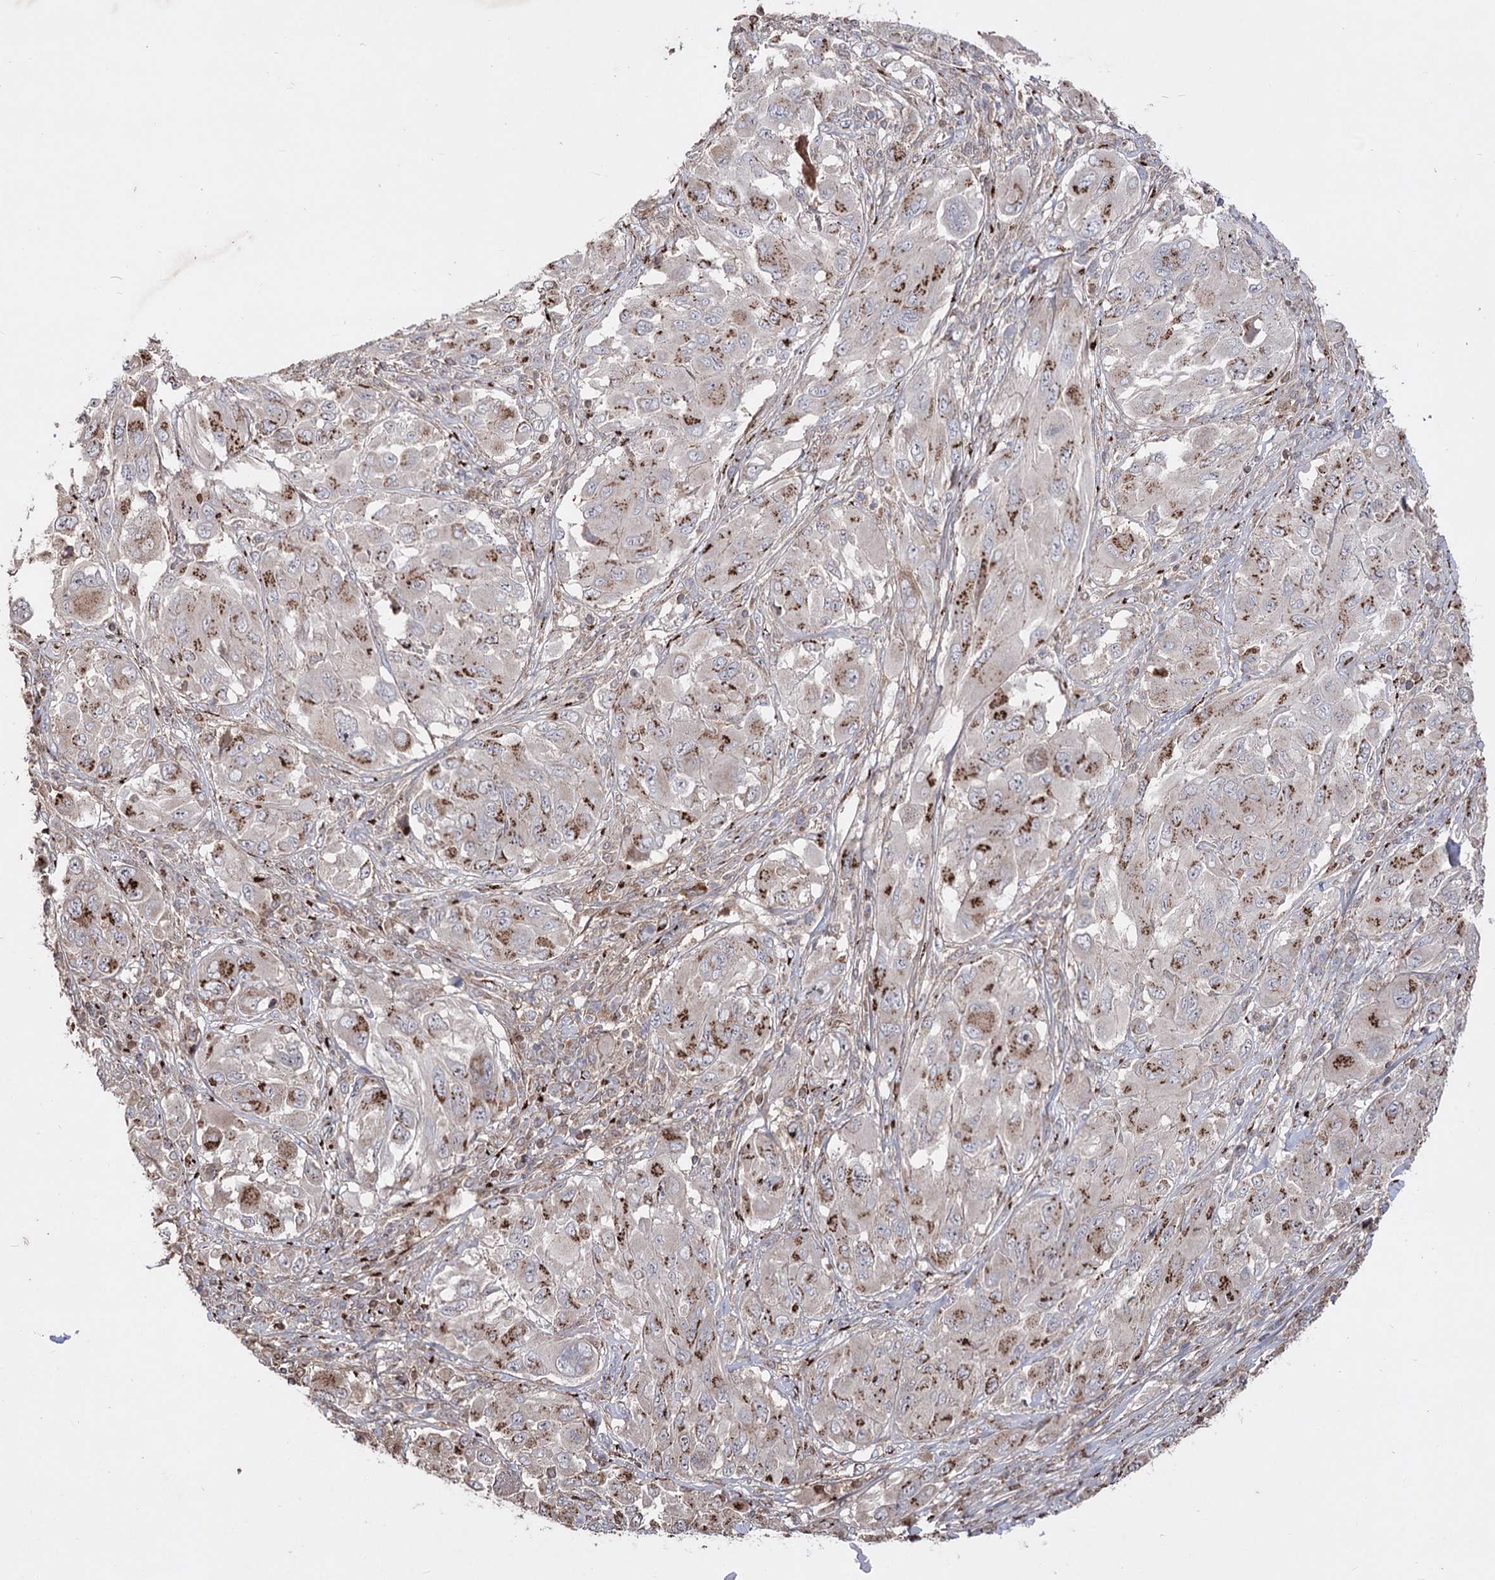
{"staining": {"intensity": "strong", "quantity": "25%-75%", "location": "cytoplasmic/membranous"}, "tissue": "melanoma", "cell_type": "Tumor cells", "image_type": "cancer", "snomed": [{"axis": "morphology", "description": "Malignant melanoma, NOS"}, {"axis": "topography", "description": "Skin"}], "caption": "There is high levels of strong cytoplasmic/membranous staining in tumor cells of malignant melanoma, as demonstrated by immunohistochemical staining (brown color).", "gene": "ARHGAP20", "patient": {"sex": "female", "age": 91}}